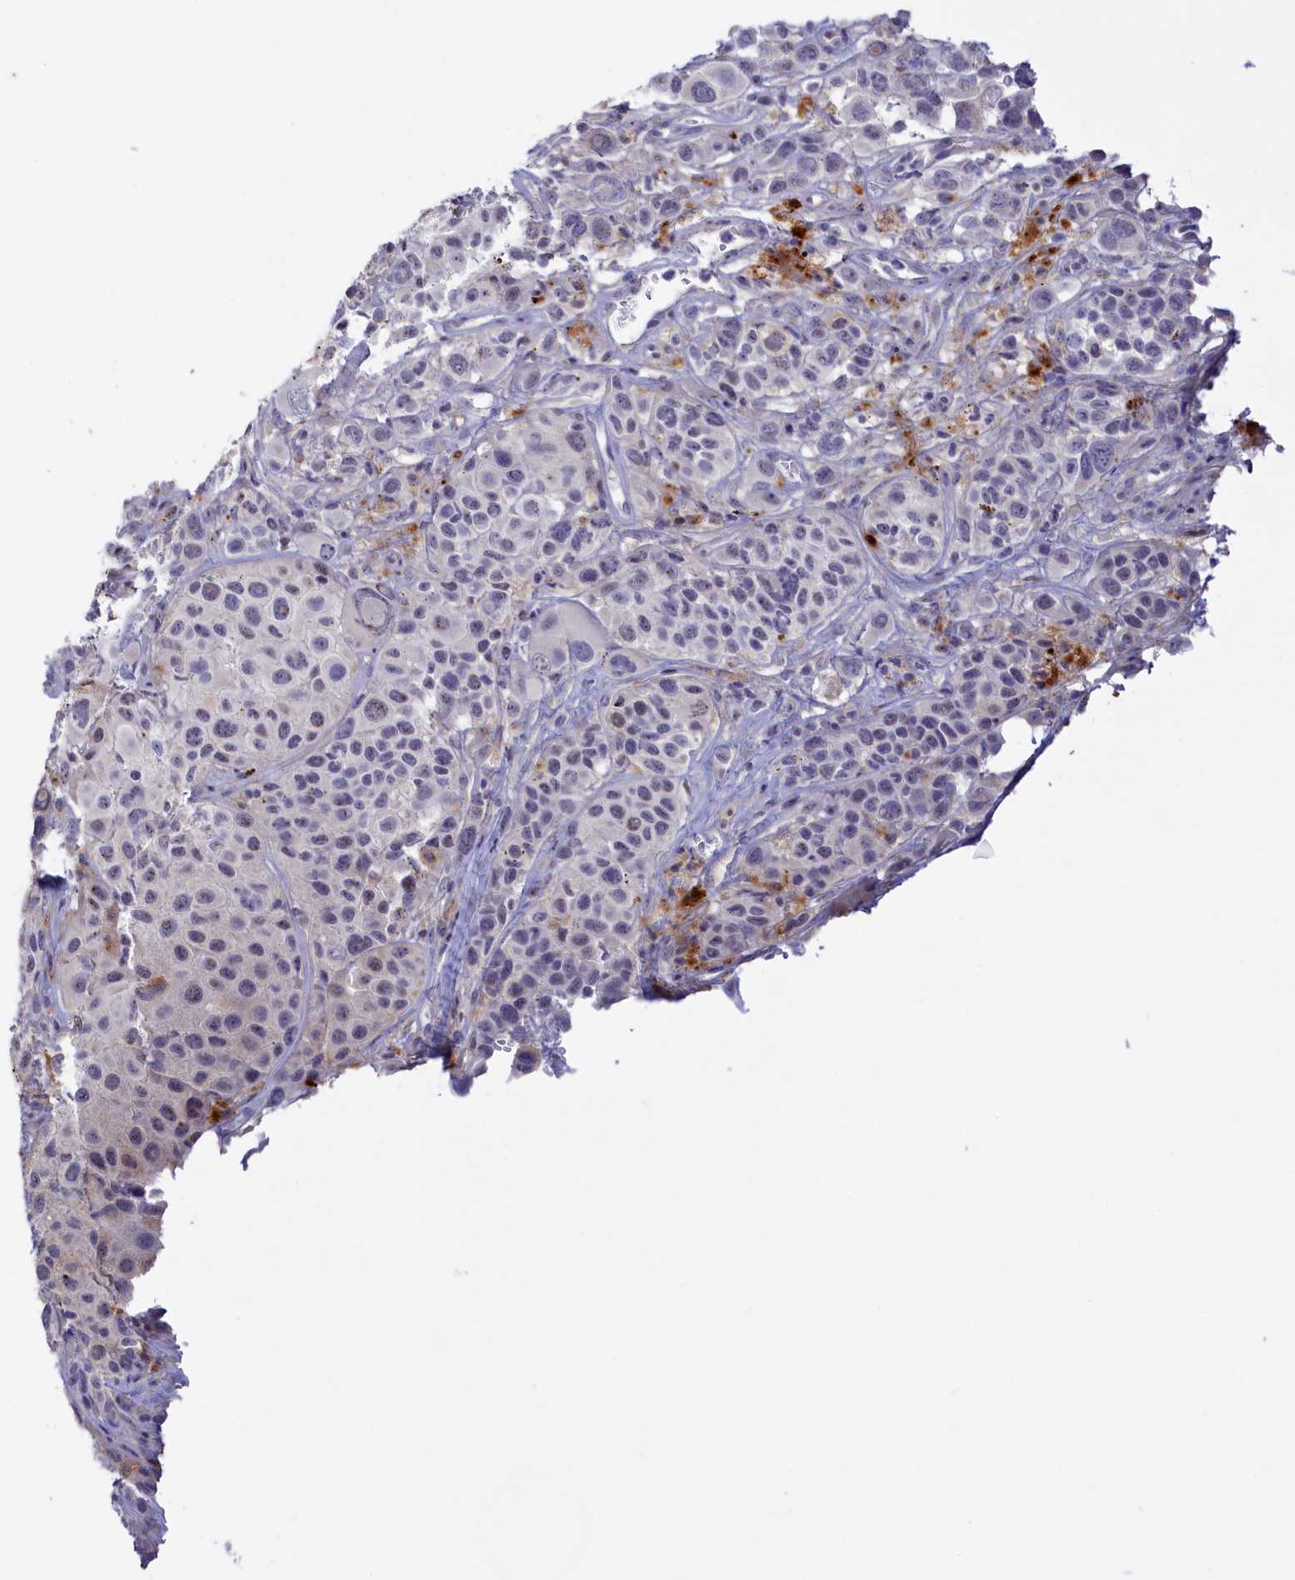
{"staining": {"intensity": "negative", "quantity": "none", "location": "none"}, "tissue": "melanoma", "cell_type": "Tumor cells", "image_type": "cancer", "snomed": [{"axis": "morphology", "description": "Malignant melanoma, NOS"}, {"axis": "topography", "description": "Skin of trunk"}], "caption": "Malignant melanoma was stained to show a protein in brown. There is no significant expression in tumor cells. Brightfield microscopy of immunohistochemistry stained with DAB (3,3'-diaminobenzidine) (brown) and hematoxylin (blue), captured at high magnification.", "gene": "HYKK", "patient": {"sex": "male", "age": 71}}